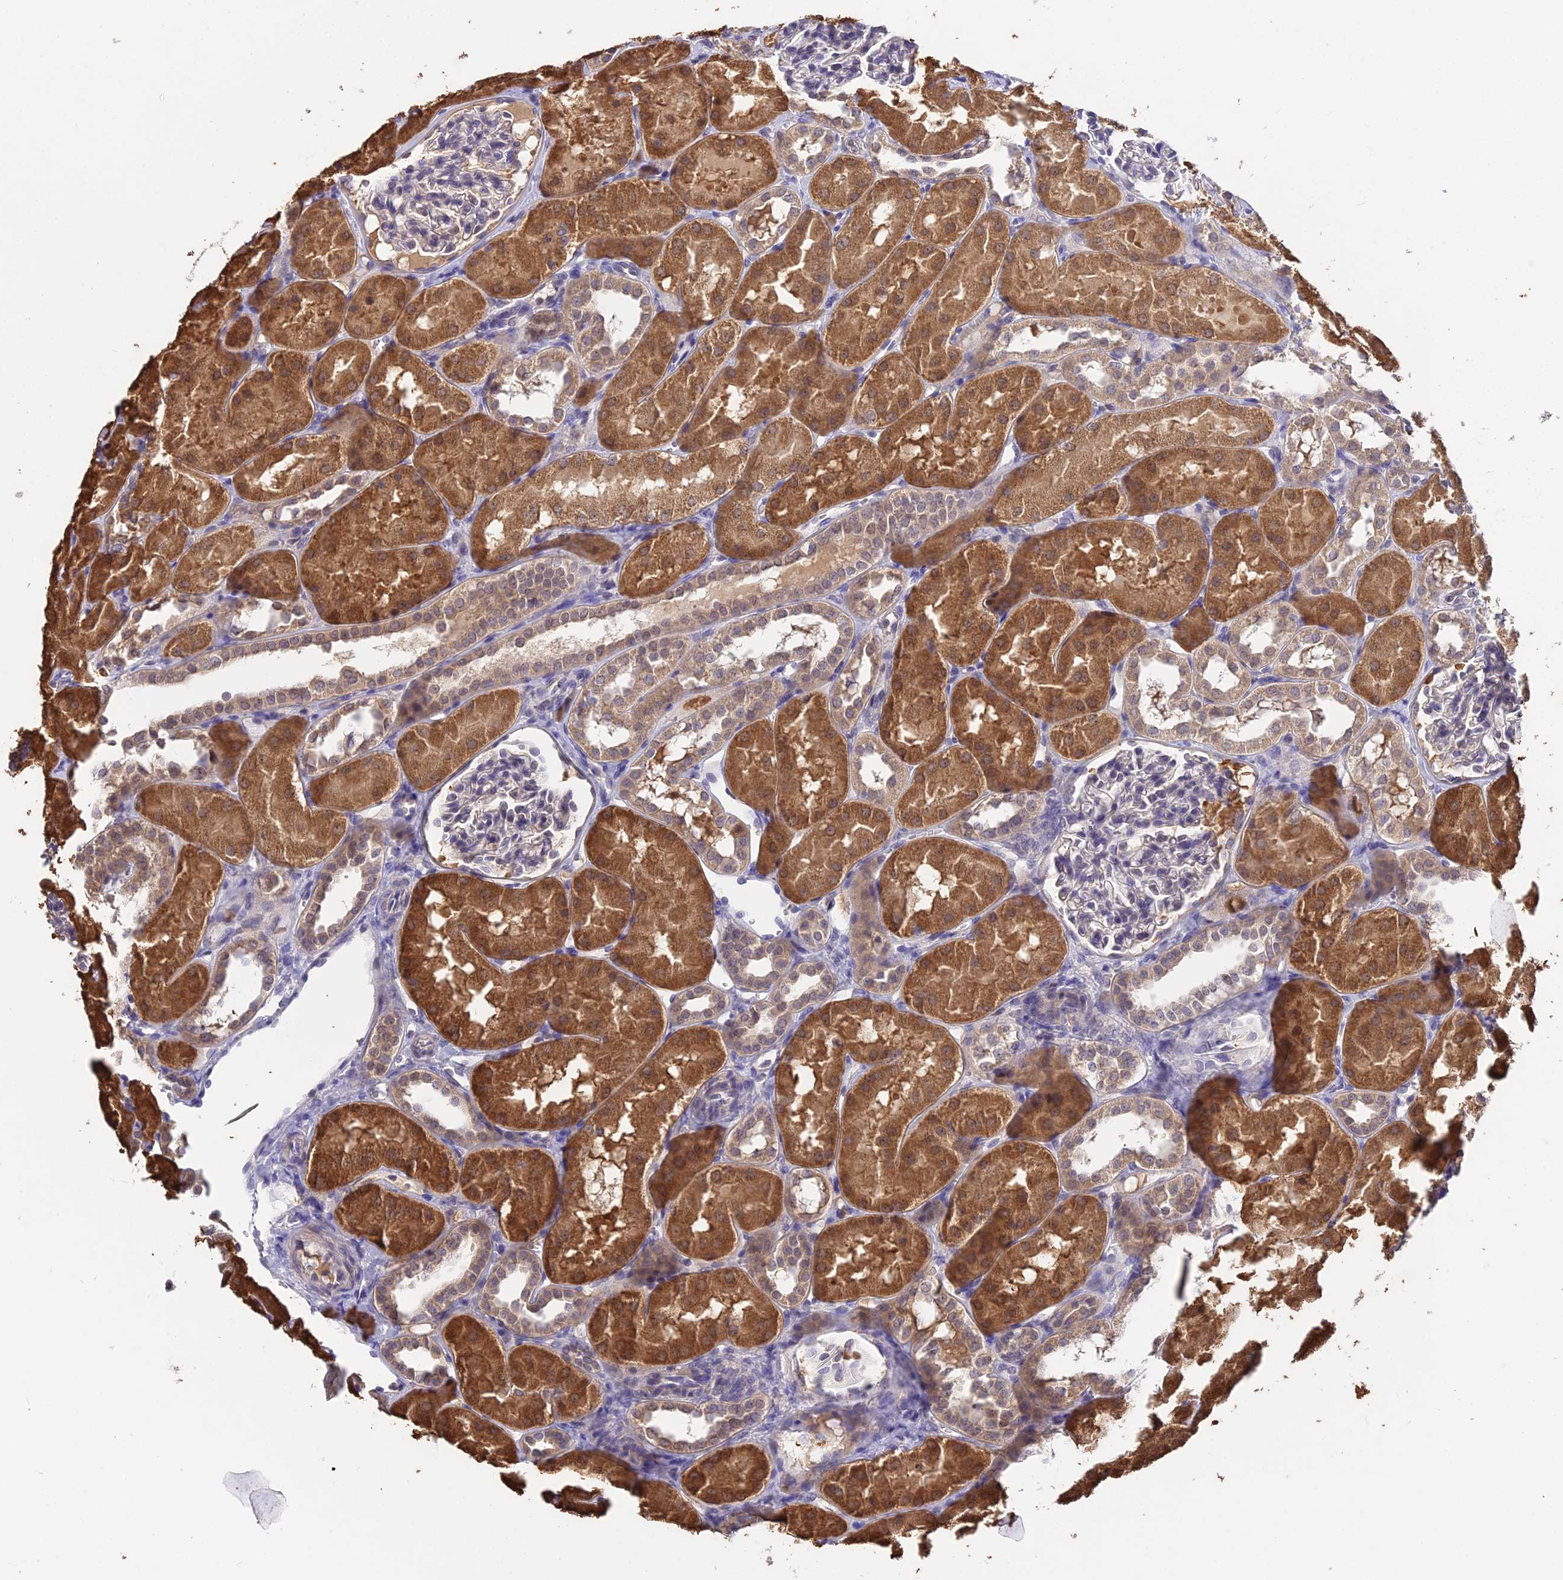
{"staining": {"intensity": "negative", "quantity": "none", "location": "none"}, "tissue": "kidney", "cell_type": "Cells in glomeruli", "image_type": "normal", "snomed": [{"axis": "morphology", "description": "Normal tissue, NOS"}, {"axis": "topography", "description": "Kidney"}, {"axis": "topography", "description": "Urinary bladder"}], "caption": "Immunohistochemical staining of normal human kidney demonstrates no significant expression in cells in glomeruli. (DAB immunohistochemistry visualized using brightfield microscopy, high magnification).", "gene": "PGK1", "patient": {"sex": "male", "age": 16}}